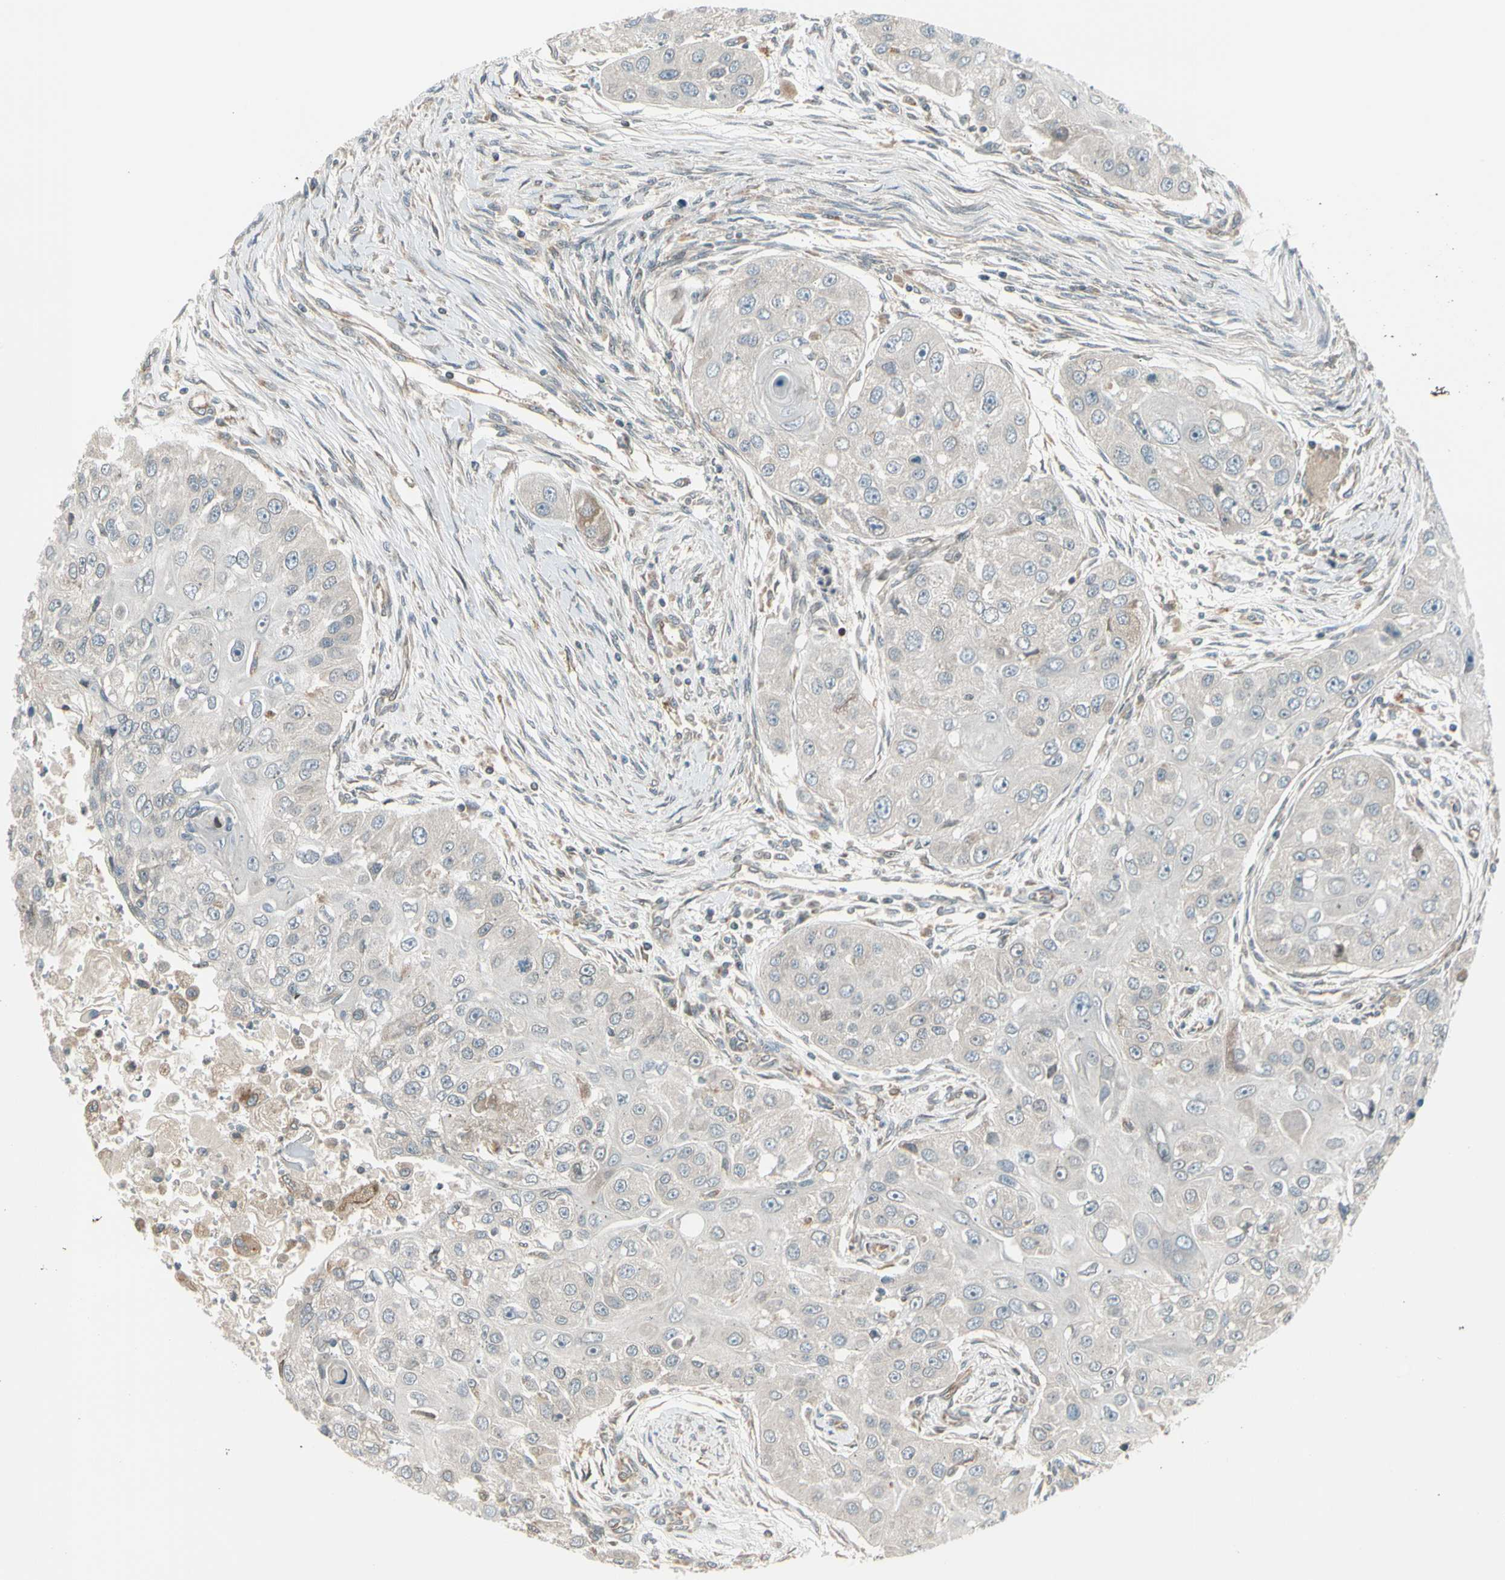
{"staining": {"intensity": "negative", "quantity": "none", "location": "none"}, "tissue": "head and neck cancer", "cell_type": "Tumor cells", "image_type": "cancer", "snomed": [{"axis": "morphology", "description": "Normal tissue, NOS"}, {"axis": "morphology", "description": "Squamous cell carcinoma, NOS"}, {"axis": "topography", "description": "Skeletal muscle"}, {"axis": "topography", "description": "Head-Neck"}], "caption": "Human squamous cell carcinoma (head and neck) stained for a protein using immunohistochemistry (IHC) demonstrates no staining in tumor cells.", "gene": "TRIO", "patient": {"sex": "male", "age": 51}}